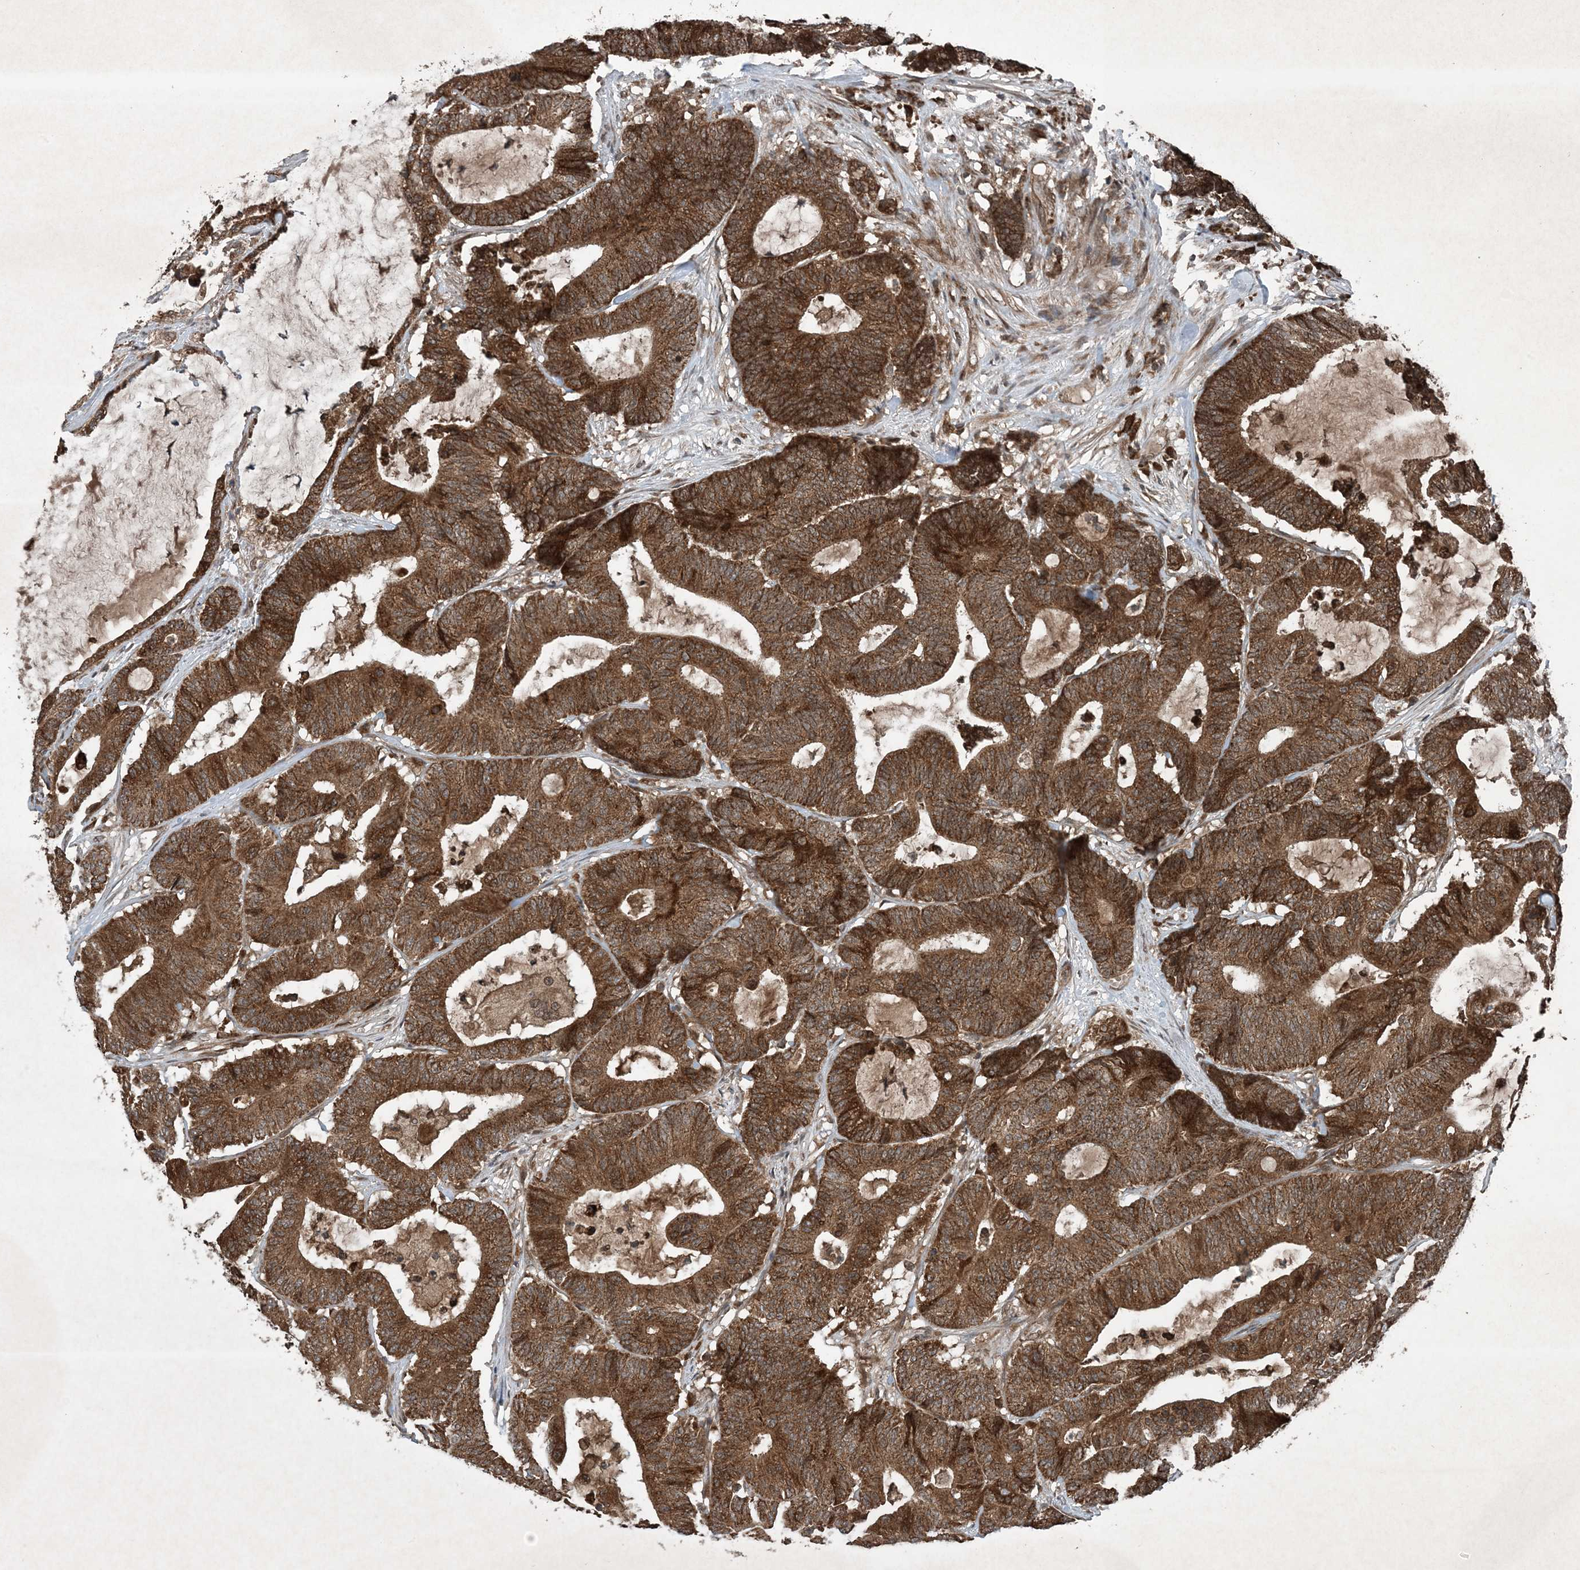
{"staining": {"intensity": "strong", "quantity": ">75%", "location": "cytoplasmic/membranous"}, "tissue": "colorectal cancer", "cell_type": "Tumor cells", "image_type": "cancer", "snomed": [{"axis": "morphology", "description": "Adenocarcinoma, NOS"}, {"axis": "topography", "description": "Colon"}], "caption": "IHC (DAB) staining of colorectal adenocarcinoma demonstrates strong cytoplasmic/membranous protein expression in about >75% of tumor cells.", "gene": "GNG5", "patient": {"sex": "female", "age": 84}}